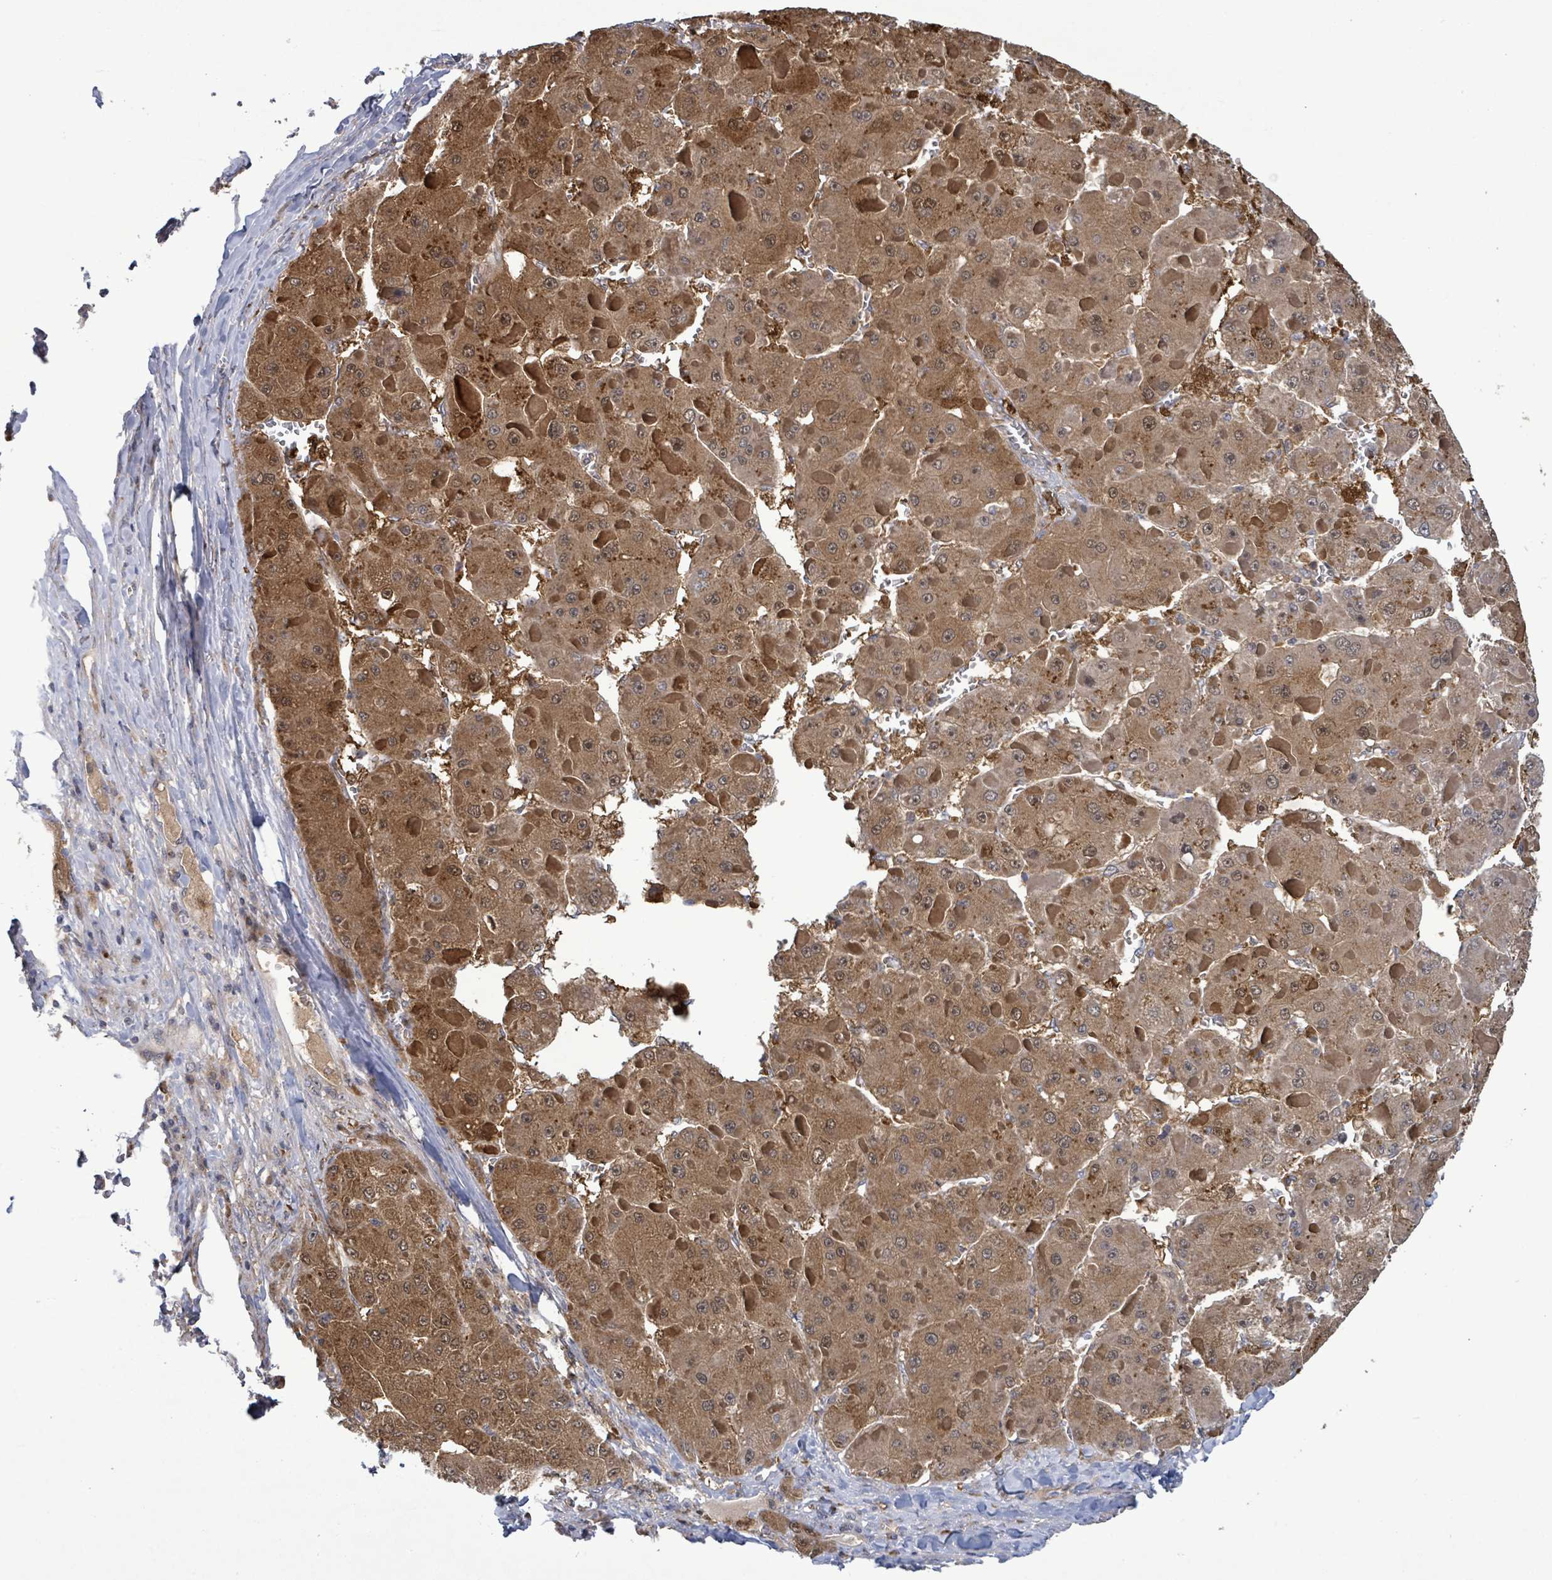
{"staining": {"intensity": "moderate", "quantity": ">75%", "location": "cytoplasmic/membranous"}, "tissue": "liver cancer", "cell_type": "Tumor cells", "image_type": "cancer", "snomed": [{"axis": "morphology", "description": "Carcinoma, Hepatocellular, NOS"}, {"axis": "topography", "description": "Liver"}], "caption": "A medium amount of moderate cytoplasmic/membranous expression is present in approximately >75% of tumor cells in hepatocellular carcinoma (liver) tissue.", "gene": "SERPINE3", "patient": {"sex": "female", "age": 73}}